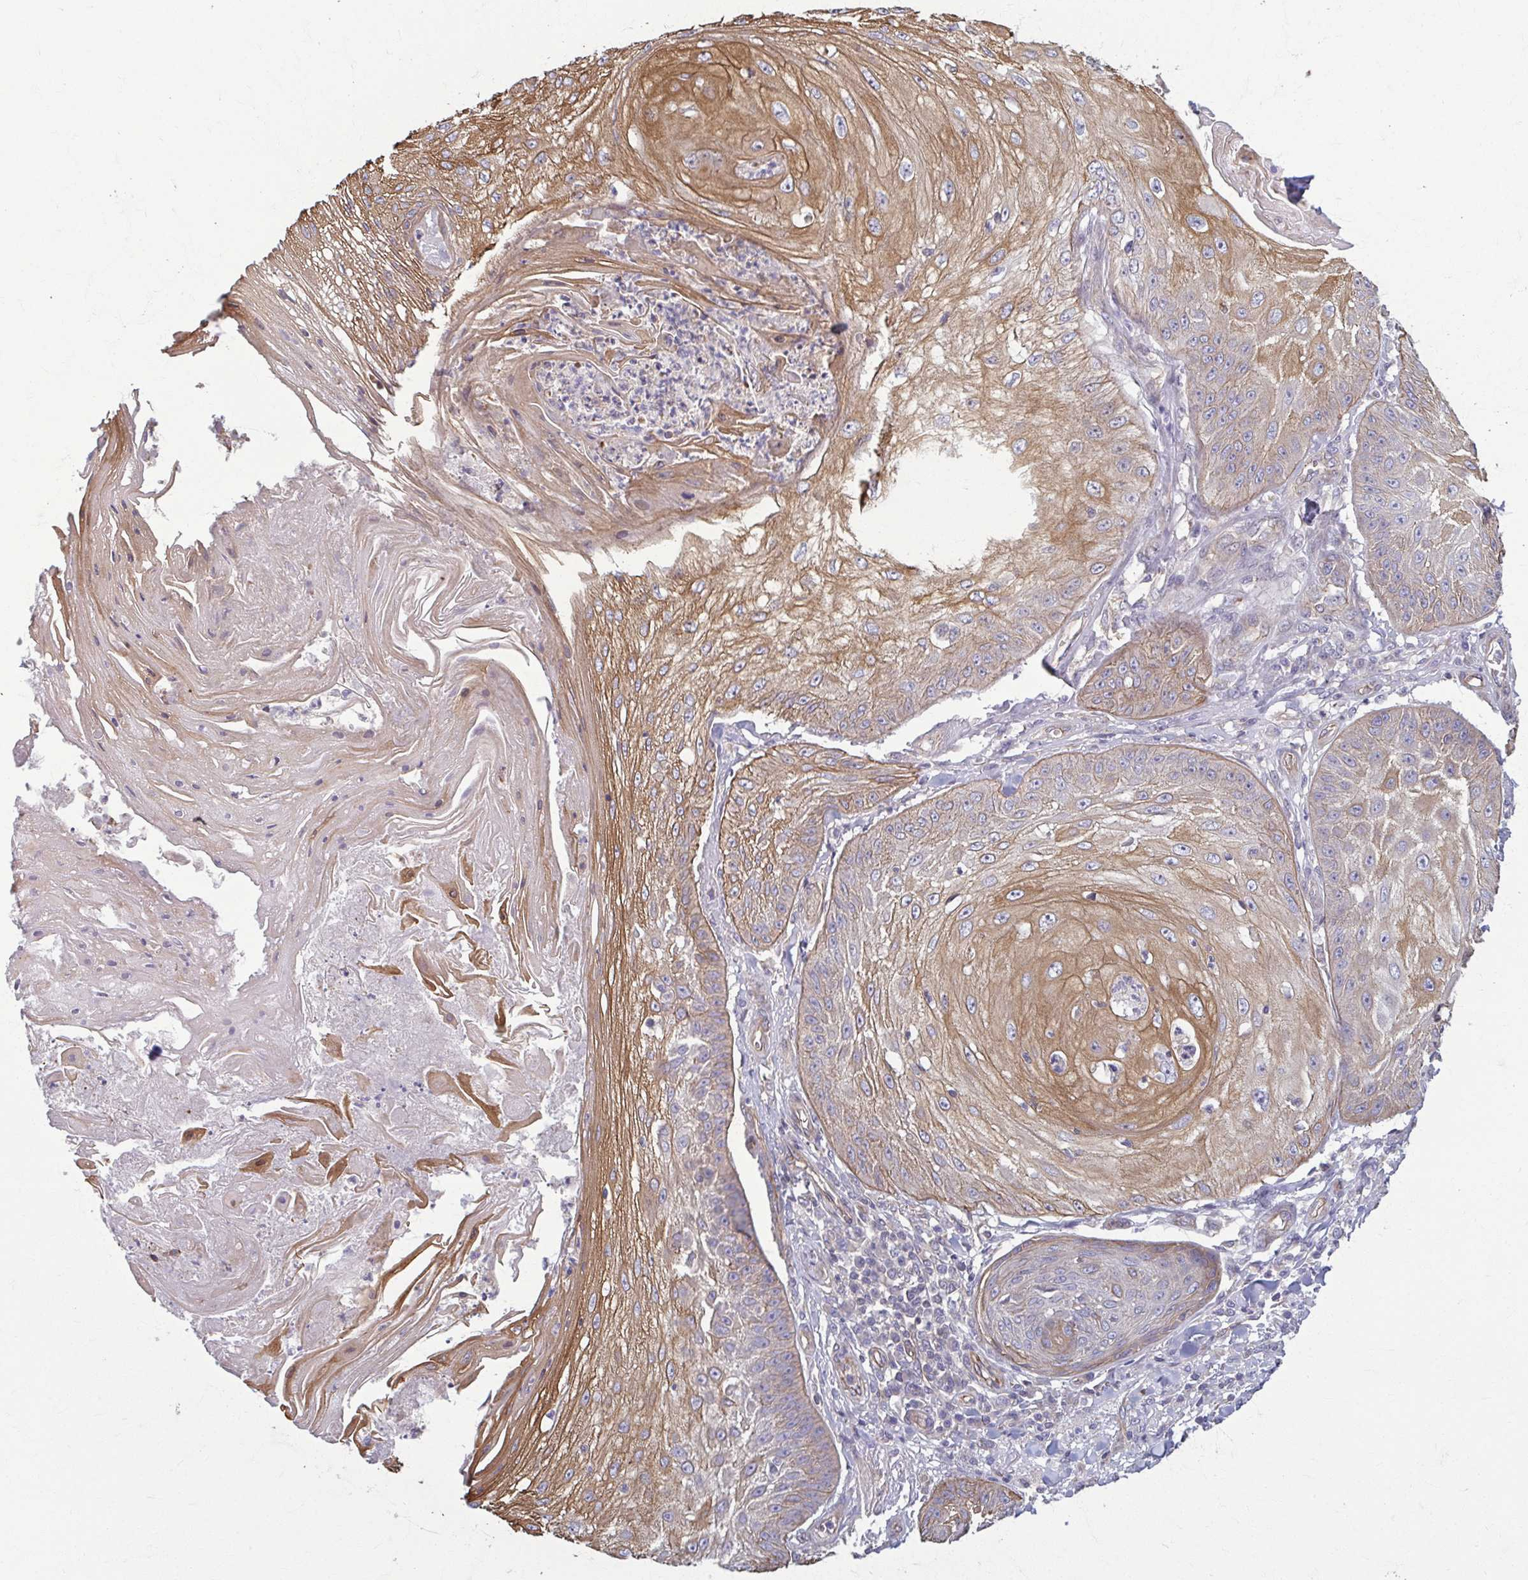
{"staining": {"intensity": "moderate", "quantity": "25%-75%", "location": "cytoplasmic/membranous"}, "tissue": "skin cancer", "cell_type": "Tumor cells", "image_type": "cancer", "snomed": [{"axis": "morphology", "description": "Squamous cell carcinoma, NOS"}, {"axis": "topography", "description": "Skin"}], "caption": "Skin cancer (squamous cell carcinoma) stained for a protein exhibits moderate cytoplasmic/membranous positivity in tumor cells. (brown staining indicates protein expression, while blue staining denotes nuclei).", "gene": "EID2B", "patient": {"sex": "male", "age": 70}}